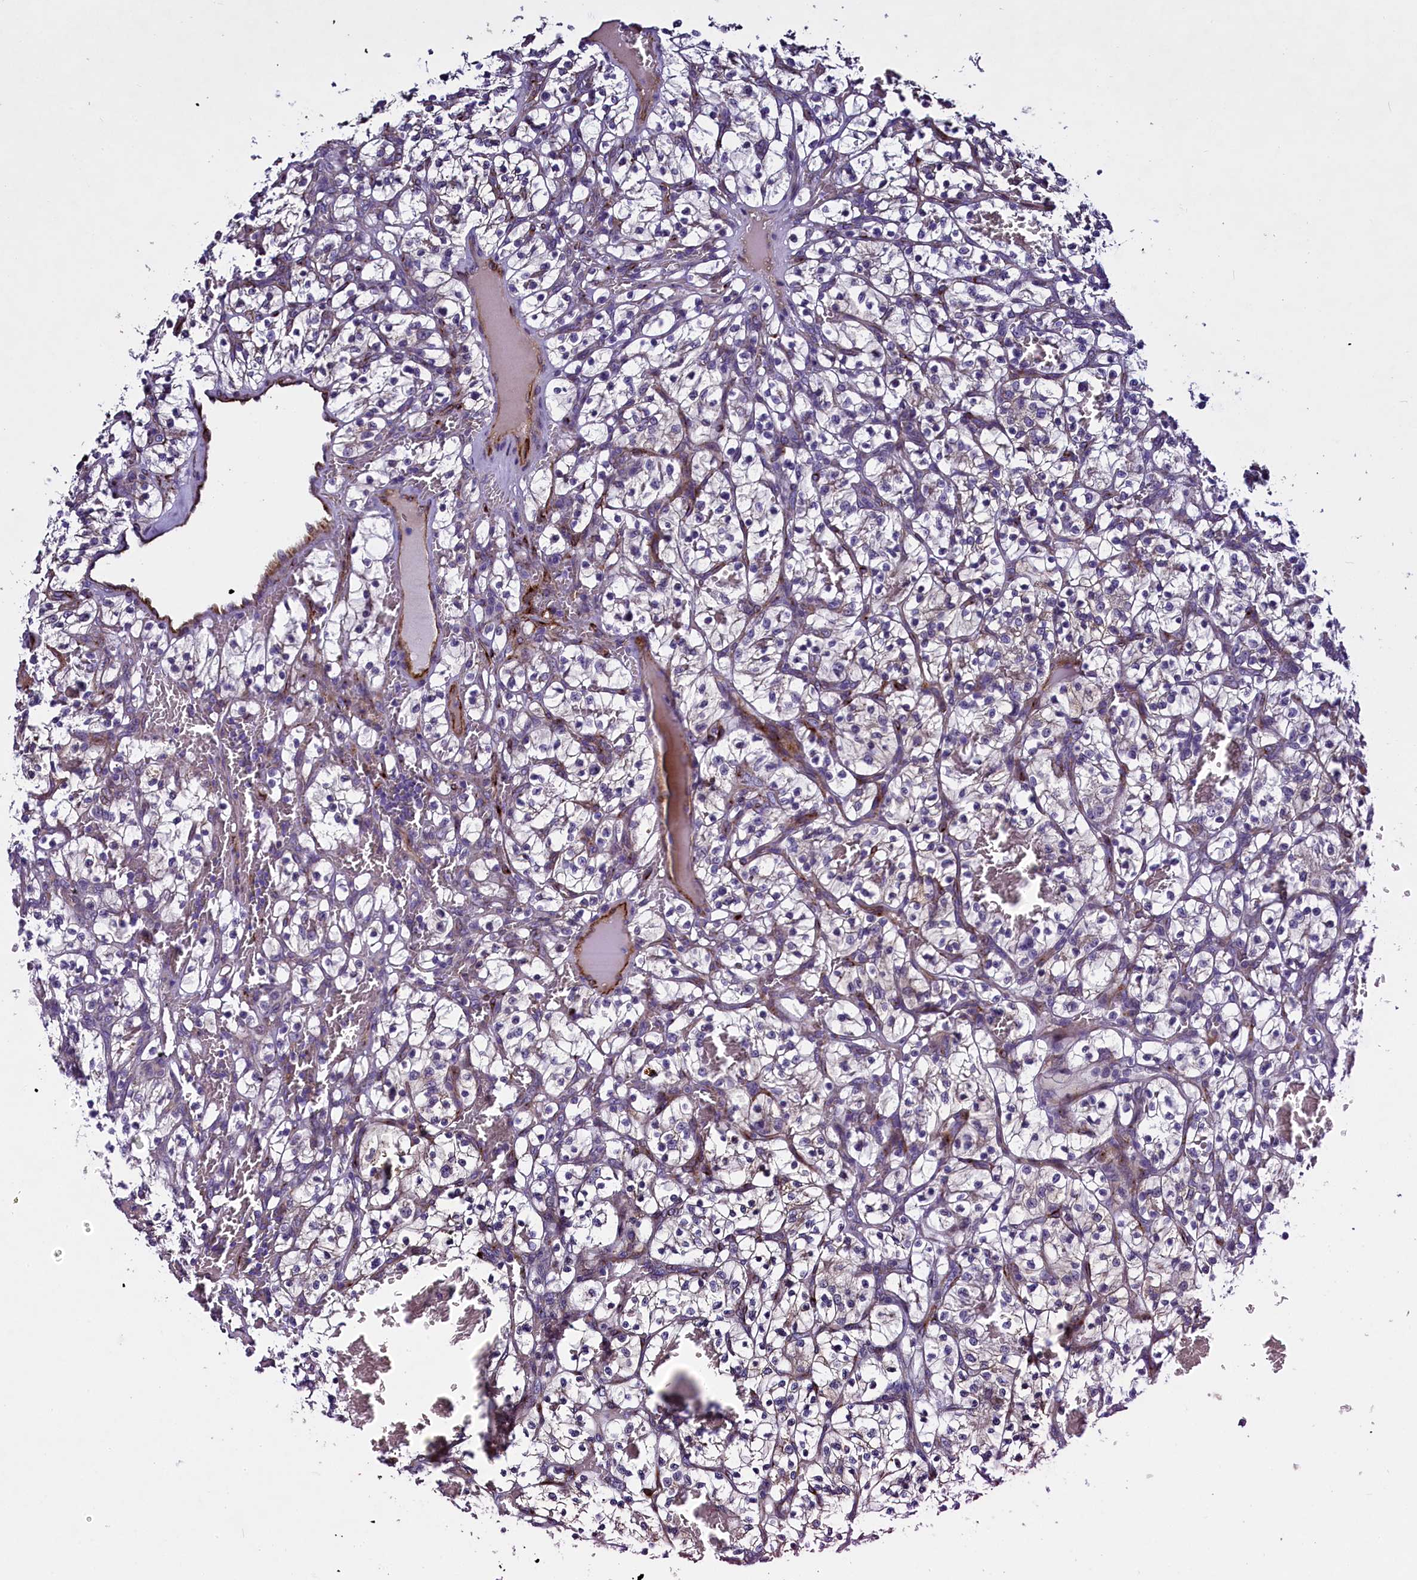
{"staining": {"intensity": "weak", "quantity": "<25%", "location": "cytoplasmic/membranous"}, "tissue": "renal cancer", "cell_type": "Tumor cells", "image_type": "cancer", "snomed": [{"axis": "morphology", "description": "Adenocarcinoma, NOS"}, {"axis": "topography", "description": "Kidney"}], "caption": "Protein analysis of renal cancer (adenocarcinoma) demonstrates no significant staining in tumor cells. (DAB immunohistochemistry (IHC) visualized using brightfield microscopy, high magnification).", "gene": "MRC2", "patient": {"sex": "female", "age": 57}}